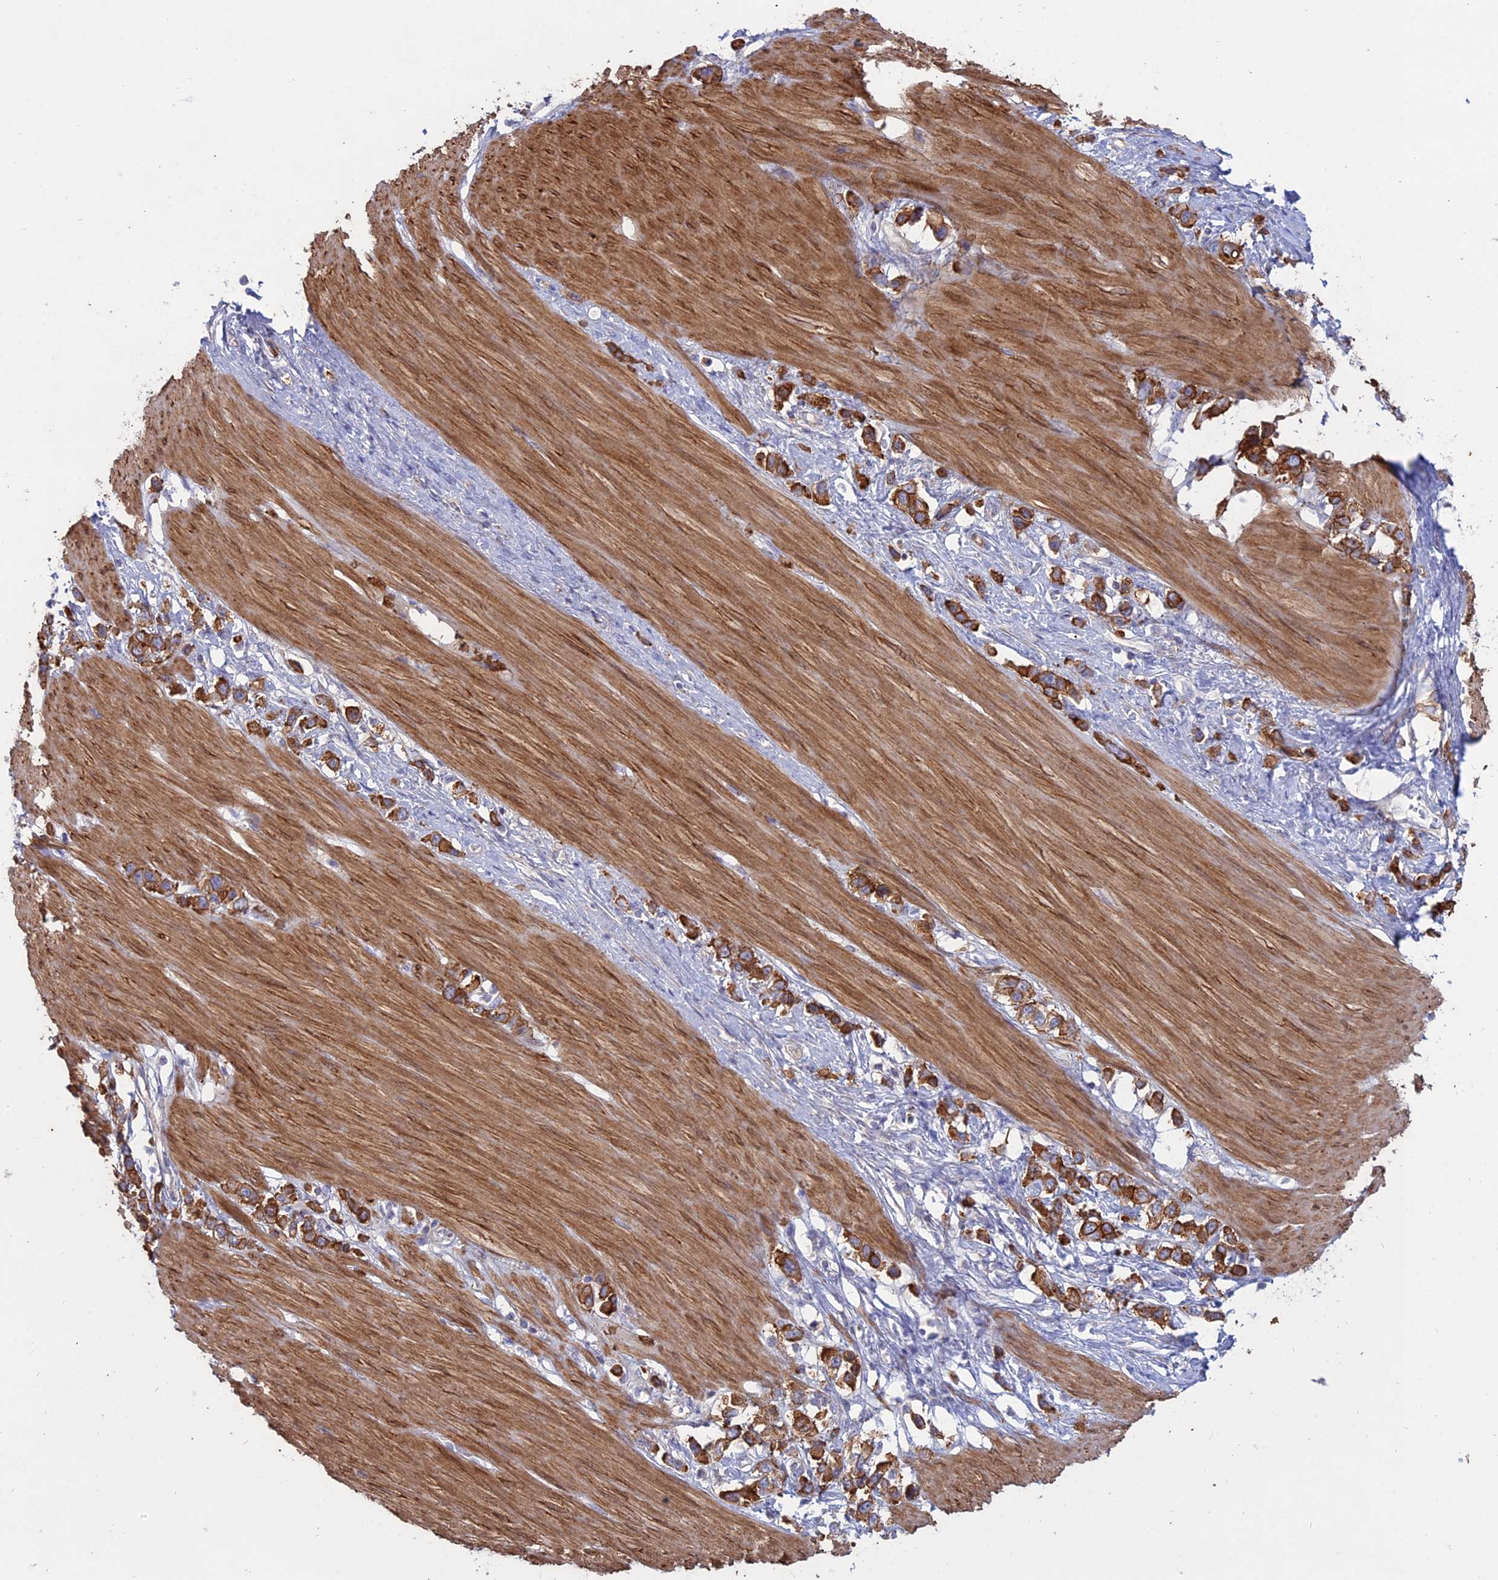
{"staining": {"intensity": "strong", "quantity": ">75%", "location": "cytoplasmic/membranous"}, "tissue": "stomach cancer", "cell_type": "Tumor cells", "image_type": "cancer", "snomed": [{"axis": "morphology", "description": "Adenocarcinoma, NOS"}, {"axis": "topography", "description": "Stomach"}], "caption": "A brown stain shows strong cytoplasmic/membranous expression of a protein in stomach cancer (adenocarcinoma) tumor cells.", "gene": "MYO5B", "patient": {"sex": "female", "age": 65}}